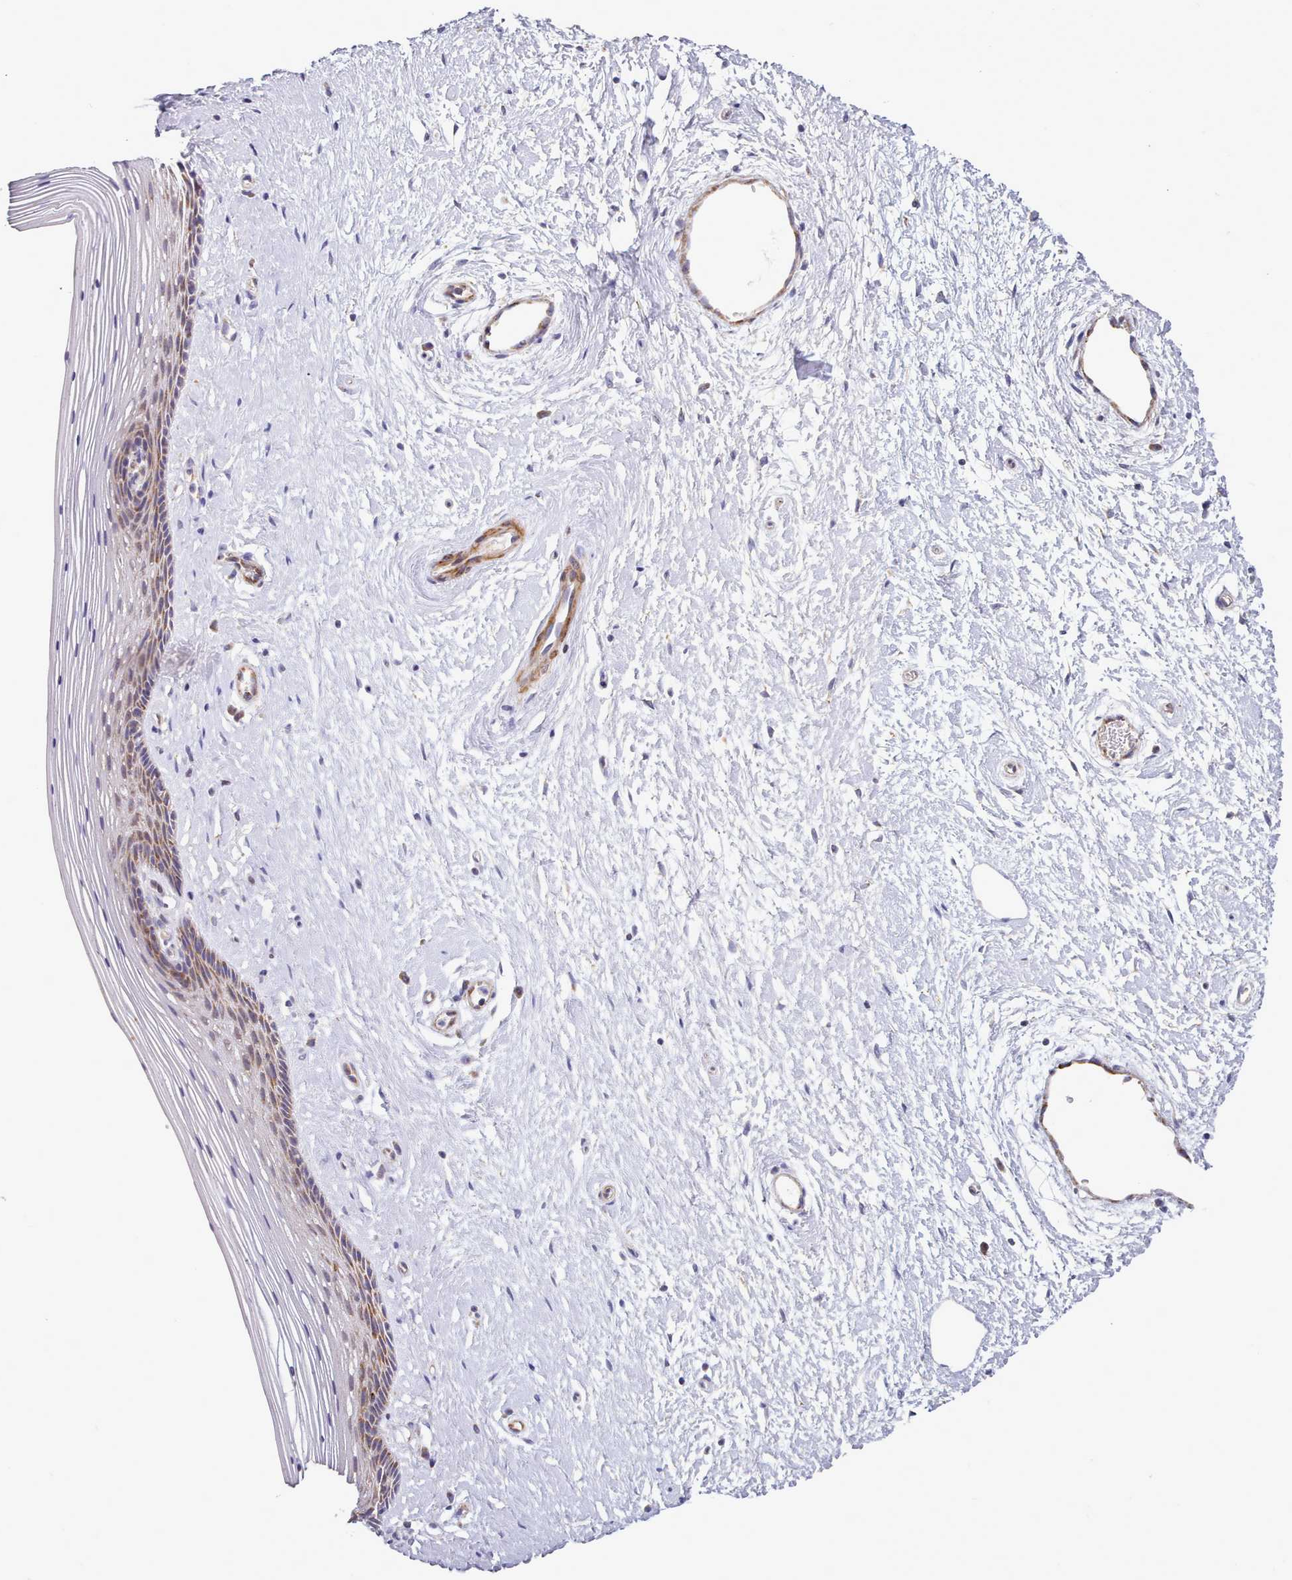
{"staining": {"intensity": "moderate", "quantity": "25%-75%", "location": "cytoplasmic/membranous"}, "tissue": "vagina", "cell_type": "Squamous epithelial cells", "image_type": "normal", "snomed": [{"axis": "morphology", "description": "Normal tissue, NOS"}, {"axis": "topography", "description": "Vagina"}], "caption": "Moderate cytoplasmic/membranous staining for a protein is identified in about 25%-75% of squamous epithelial cells of unremarkable vagina using immunohistochemistry (IHC).", "gene": "MRPL21", "patient": {"sex": "female", "age": 46}}